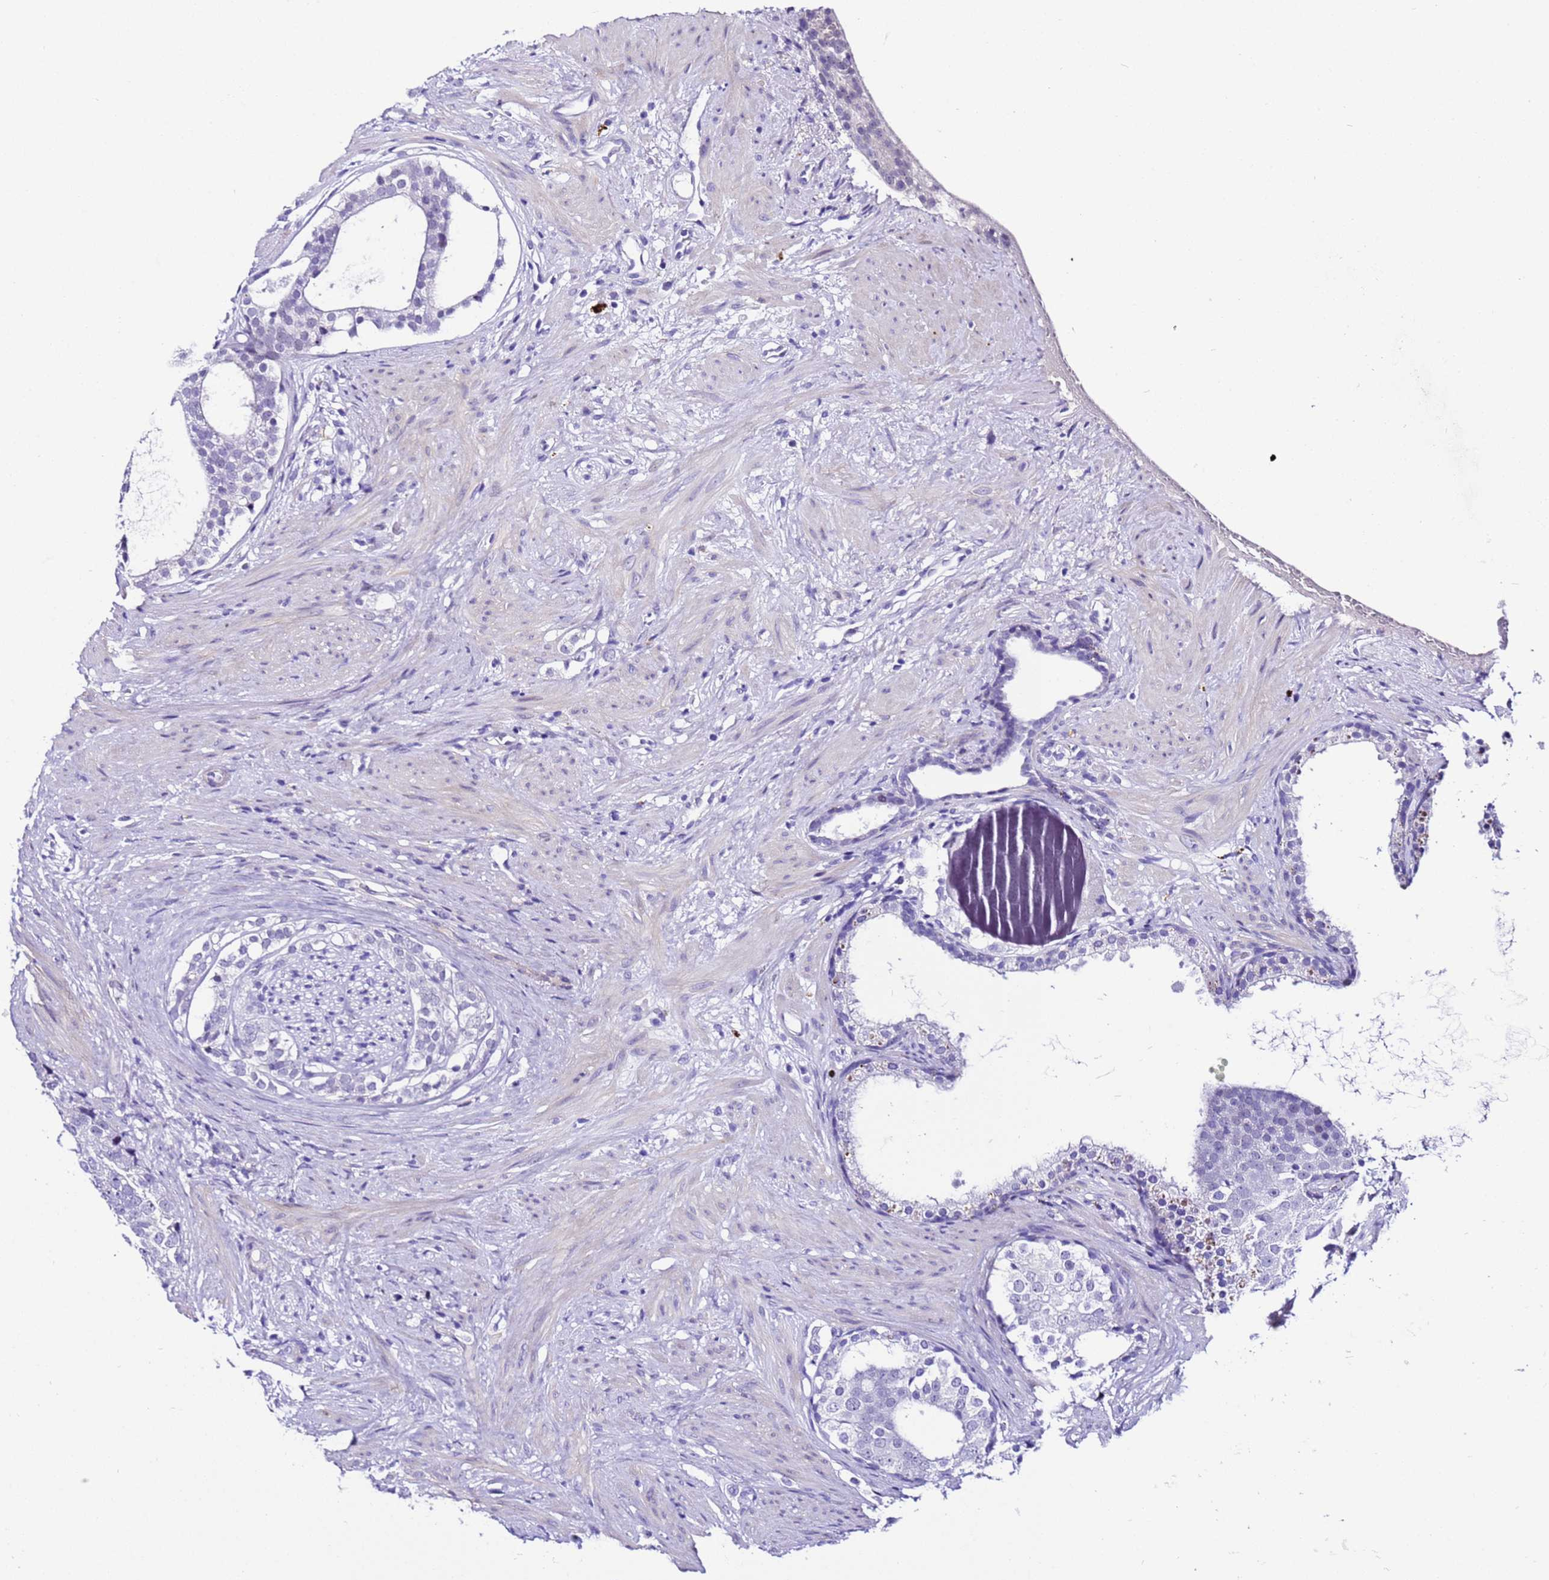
{"staining": {"intensity": "negative", "quantity": "none", "location": "none"}, "tissue": "prostate cancer", "cell_type": "Tumor cells", "image_type": "cancer", "snomed": [{"axis": "morphology", "description": "Adenocarcinoma, High grade"}, {"axis": "topography", "description": "Prostate"}], "caption": "Photomicrograph shows no protein positivity in tumor cells of prostate adenocarcinoma (high-grade) tissue. (Brightfield microscopy of DAB immunohistochemistry (IHC) at high magnification).", "gene": "ZNF417", "patient": {"sex": "male", "age": 49}}